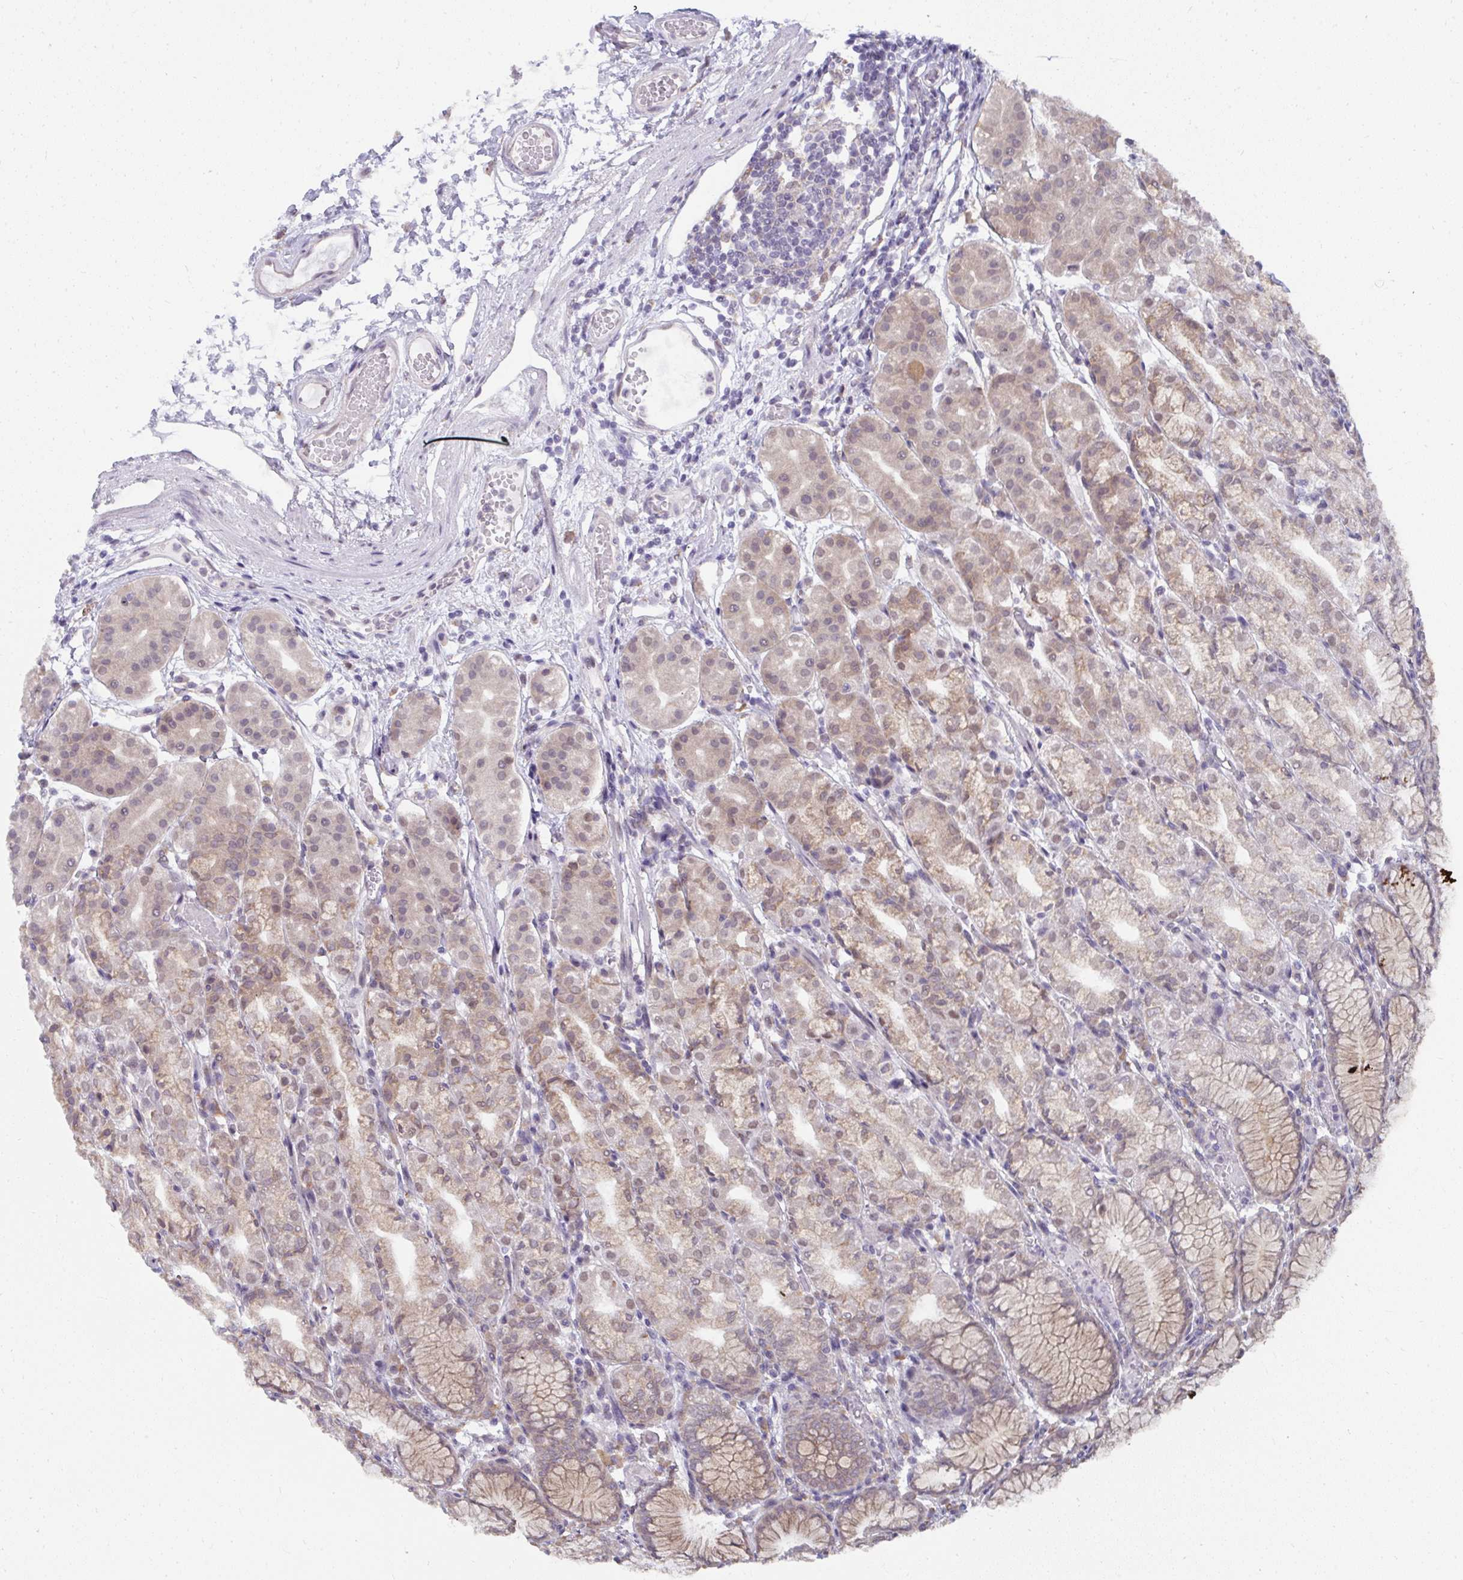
{"staining": {"intensity": "weak", "quantity": ">75%", "location": "cytoplasmic/membranous,nuclear"}, "tissue": "stomach", "cell_type": "Glandular cells", "image_type": "normal", "snomed": [{"axis": "morphology", "description": "Normal tissue, NOS"}, {"axis": "topography", "description": "Stomach"}], "caption": "Normal stomach was stained to show a protein in brown. There is low levels of weak cytoplasmic/membranous,nuclear expression in about >75% of glandular cells.", "gene": "NMNAT1", "patient": {"sex": "female", "age": 57}}